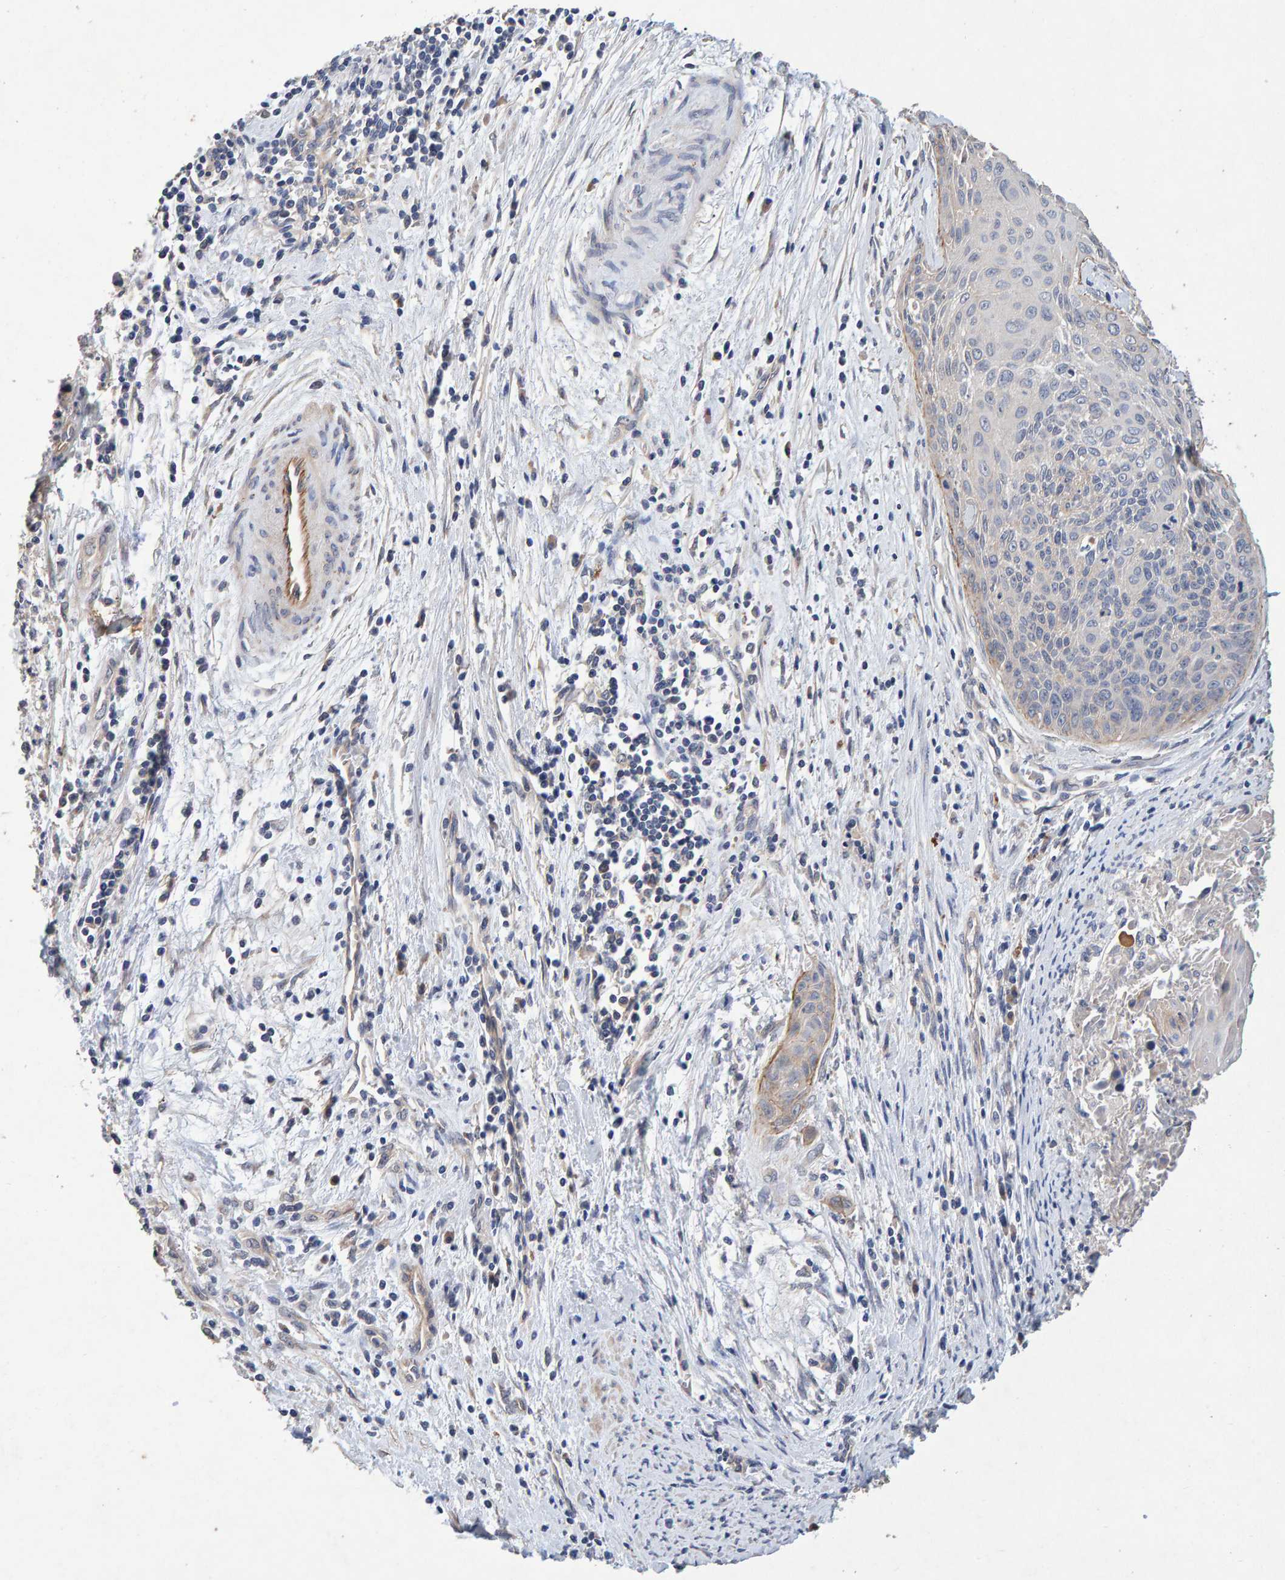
{"staining": {"intensity": "negative", "quantity": "none", "location": "none"}, "tissue": "cervical cancer", "cell_type": "Tumor cells", "image_type": "cancer", "snomed": [{"axis": "morphology", "description": "Squamous cell carcinoma, NOS"}, {"axis": "topography", "description": "Cervix"}], "caption": "DAB (3,3'-diaminobenzidine) immunohistochemical staining of cervical squamous cell carcinoma shows no significant staining in tumor cells.", "gene": "EFR3A", "patient": {"sex": "female", "age": 55}}